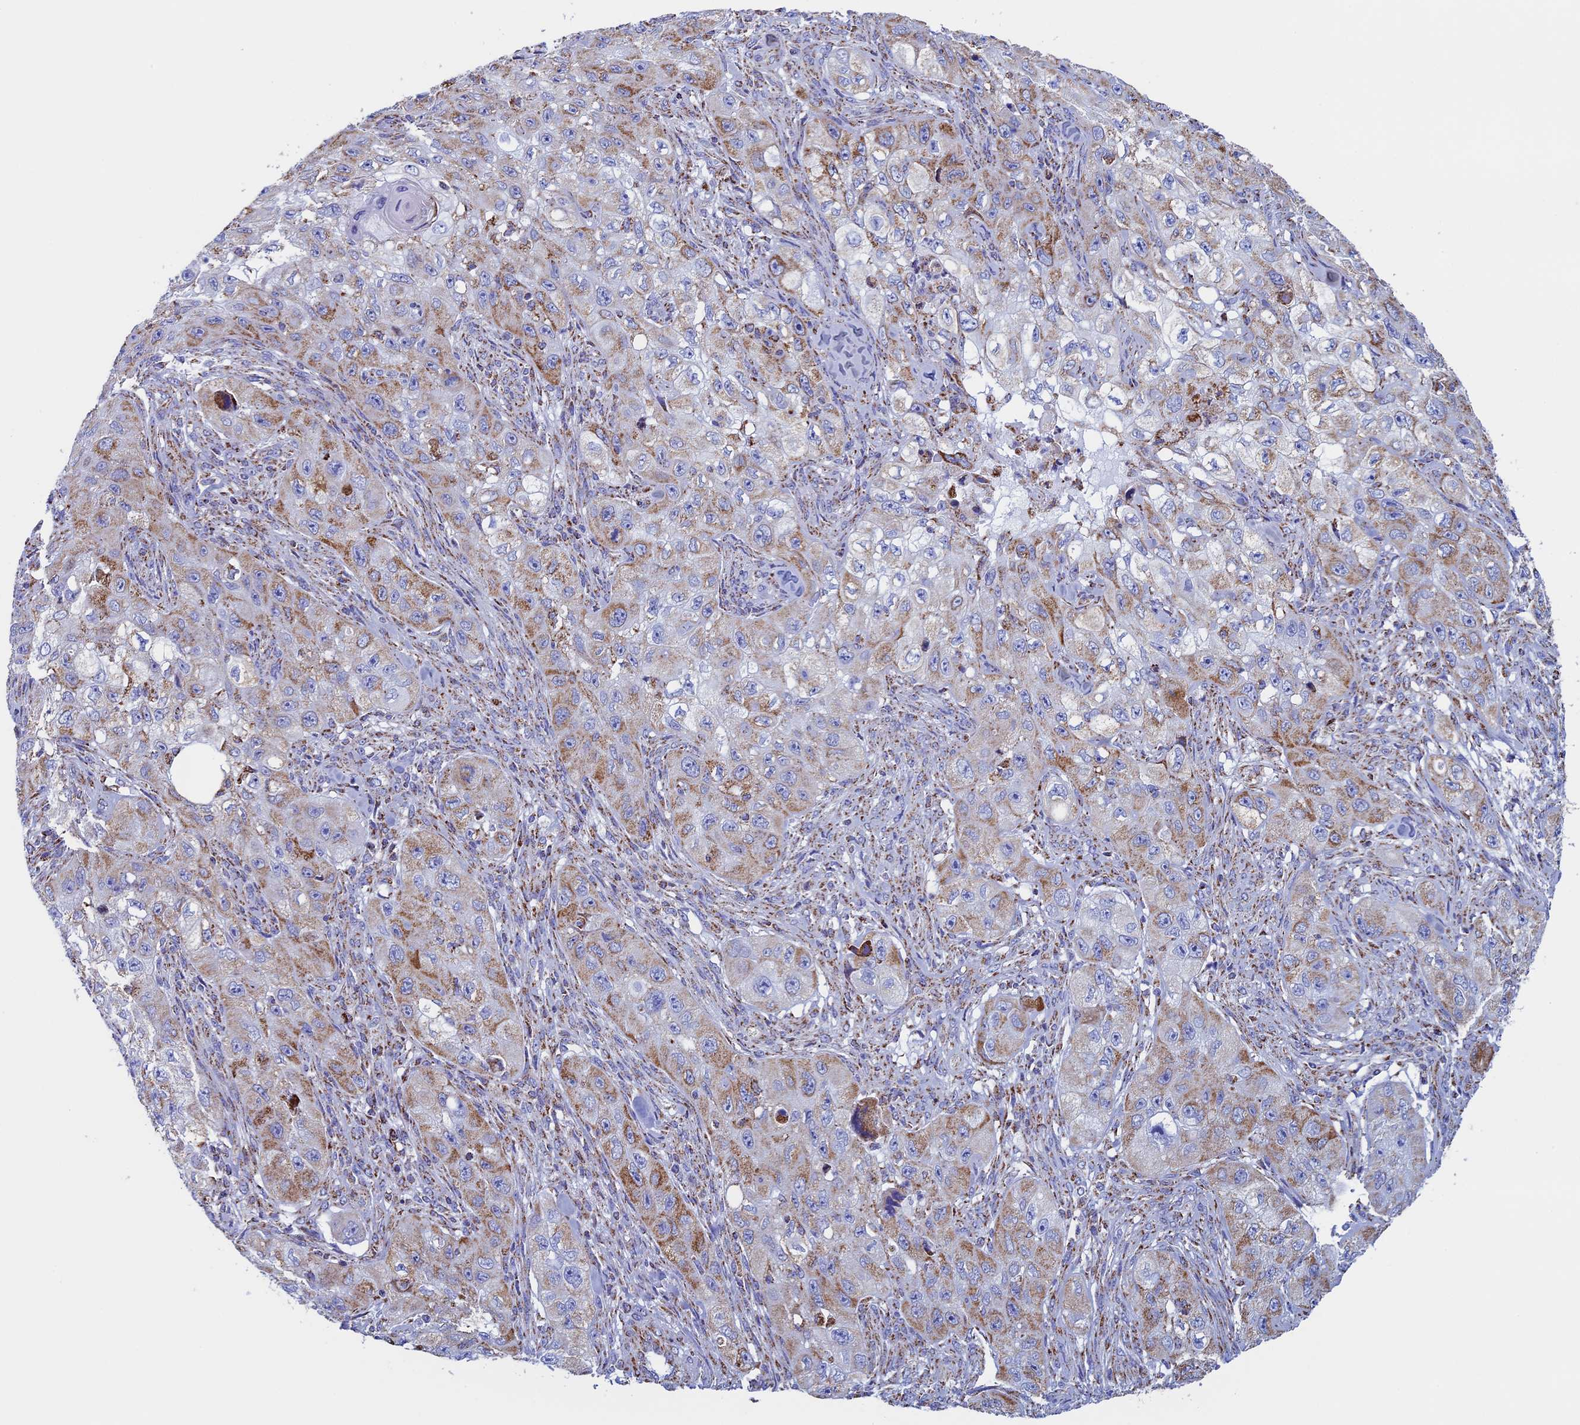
{"staining": {"intensity": "moderate", "quantity": ">75%", "location": "cytoplasmic/membranous"}, "tissue": "skin cancer", "cell_type": "Tumor cells", "image_type": "cancer", "snomed": [{"axis": "morphology", "description": "Squamous cell carcinoma, NOS"}, {"axis": "topography", "description": "Skin"}, {"axis": "topography", "description": "Subcutis"}], "caption": "Immunohistochemistry (IHC) image of neoplastic tissue: human skin cancer (squamous cell carcinoma) stained using IHC exhibits medium levels of moderate protein expression localized specifically in the cytoplasmic/membranous of tumor cells, appearing as a cytoplasmic/membranous brown color.", "gene": "UQCRFS1", "patient": {"sex": "male", "age": 73}}